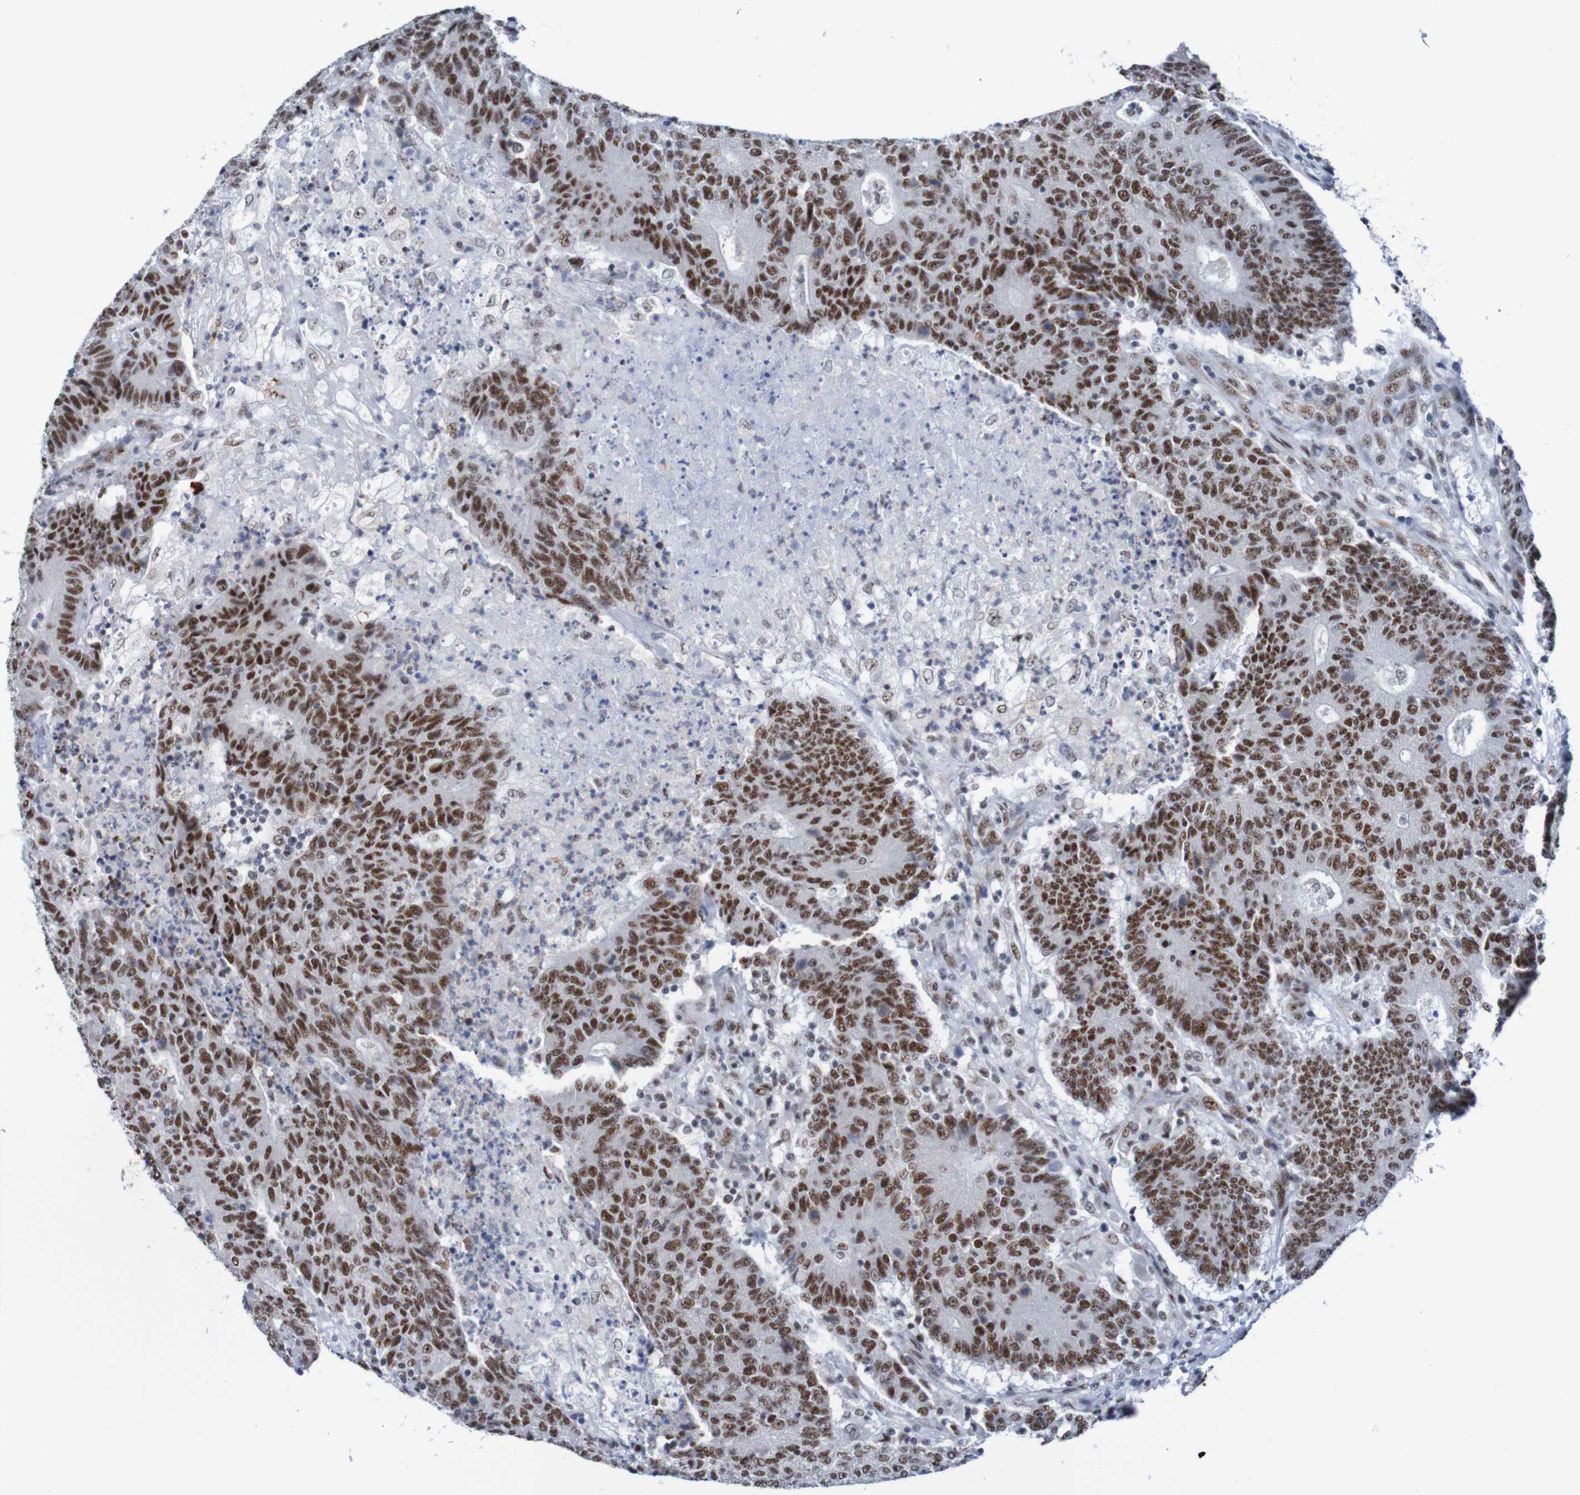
{"staining": {"intensity": "strong", "quantity": ">75%", "location": "nuclear"}, "tissue": "colorectal cancer", "cell_type": "Tumor cells", "image_type": "cancer", "snomed": [{"axis": "morphology", "description": "Normal tissue, NOS"}, {"axis": "morphology", "description": "Adenocarcinoma, NOS"}, {"axis": "topography", "description": "Colon"}], "caption": "This is a photomicrograph of immunohistochemistry staining of colorectal cancer (adenocarcinoma), which shows strong expression in the nuclear of tumor cells.", "gene": "CDC5L", "patient": {"sex": "female", "age": 75}}